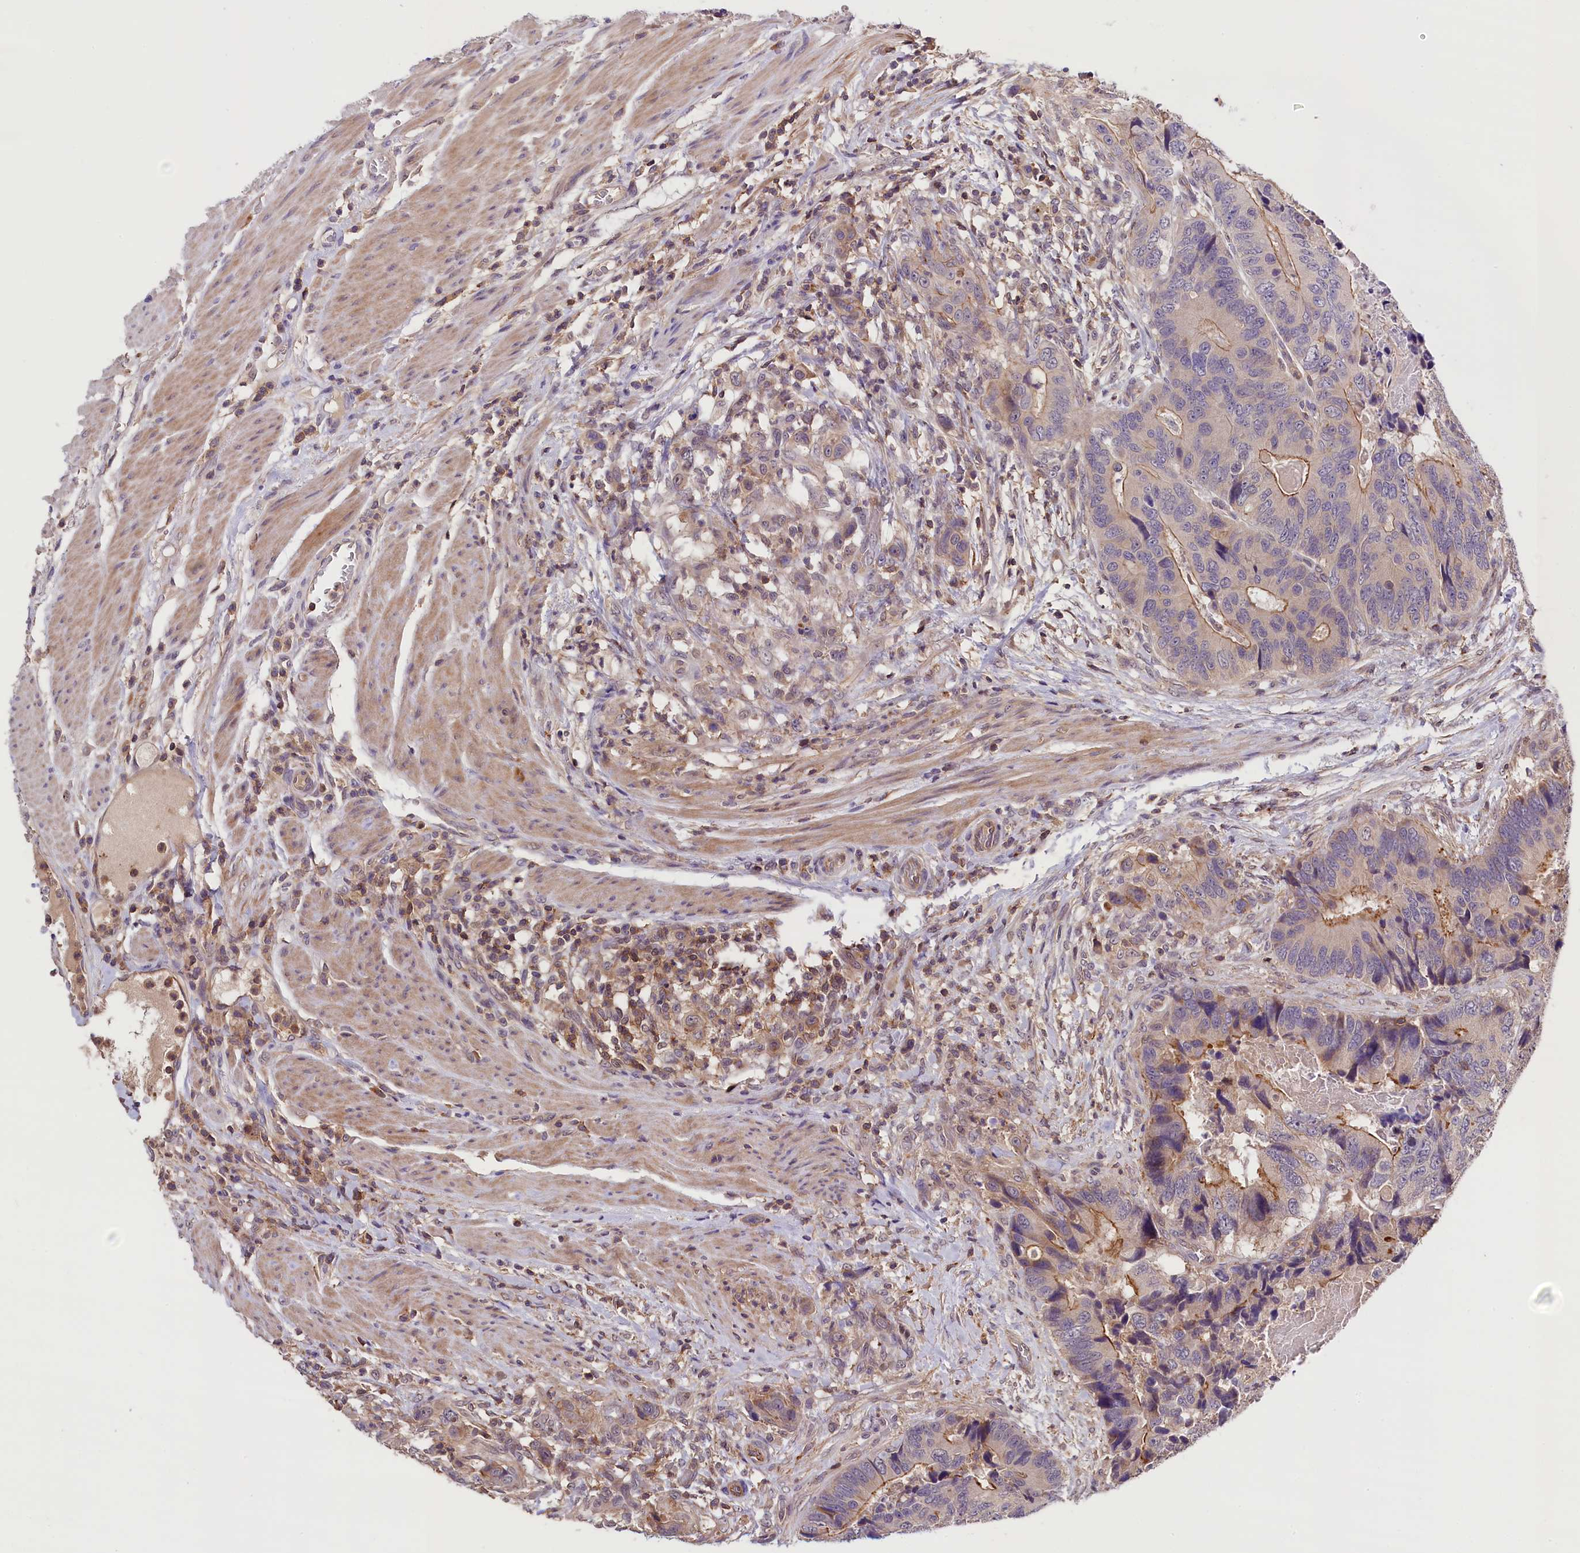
{"staining": {"intensity": "moderate", "quantity": "<25%", "location": "cytoplasmic/membranous"}, "tissue": "colorectal cancer", "cell_type": "Tumor cells", "image_type": "cancer", "snomed": [{"axis": "morphology", "description": "Adenocarcinoma, NOS"}, {"axis": "topography", "description": "Colon"}], "caption": "Human adenocarcinoma (colorectal) stained with a protein marker reveals moderate staining in tumor cells.", "gene": "SKIDA1", "patient": {"sex": "male", "age": 84}}